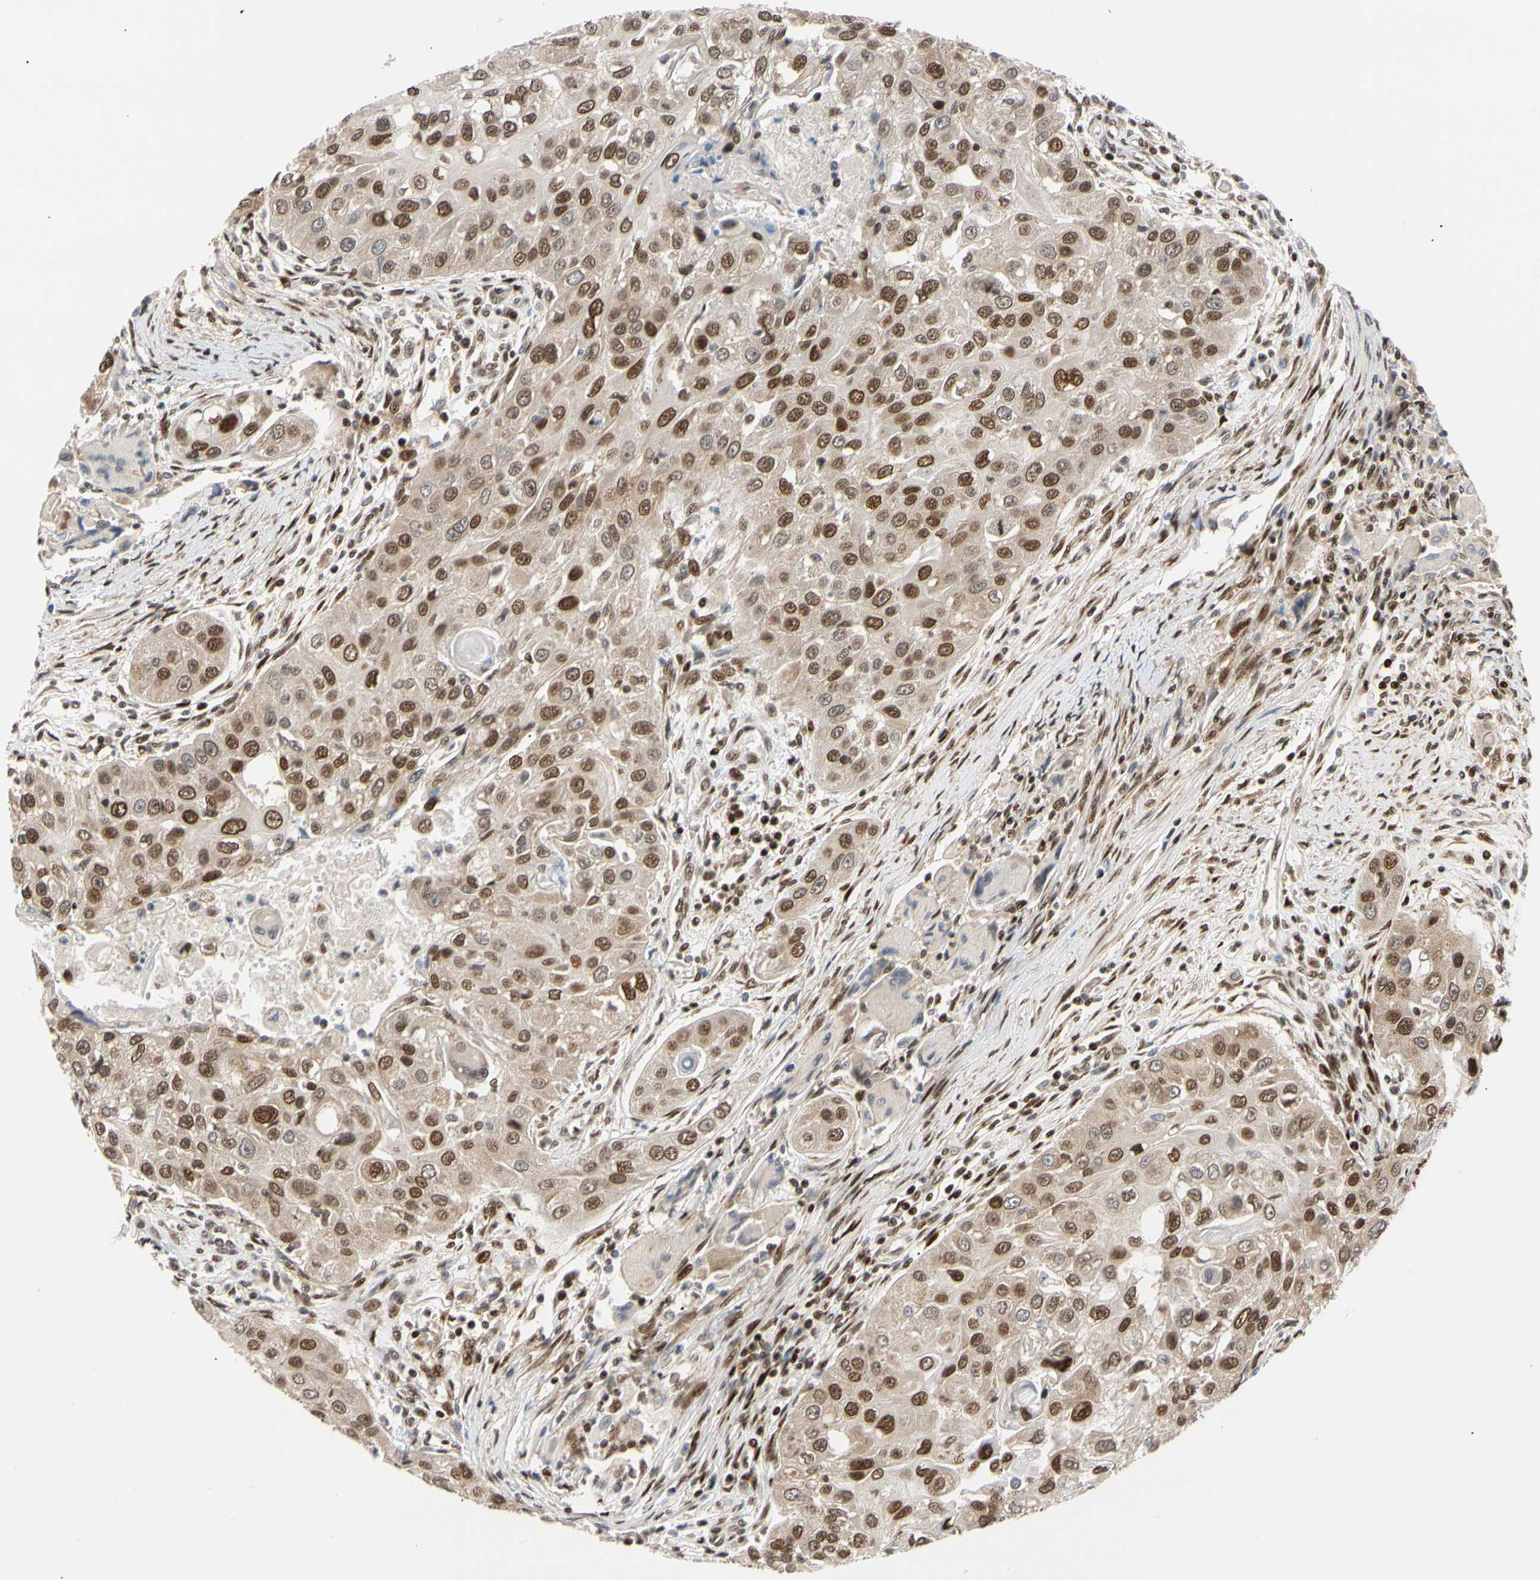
{"staining": {"intensity": "moderate", "quantity": ">75%", "location": "cytoplasmic/membranous,nuclear"}, "tissue": "head and neck cancer", "cell_type": "Tumor cells", "image_type": "cancer", "snomed": [{"axis": "morphology", "description": "Normal tissue, NOS"}, {"axis": "morphology", "description": "Squamous cell carcinoma, NOS"}, {"axis": "topography", "description": "Skeletal muscle"}, {"axis": "topography", "description": "Head-Neck"}], "caption": "Brown immunohistochemical staining in human head and neck cancer shows moderate cytoplasmic/membranous and nuclear positivity in approximately >75% of tumor cells. Using DAB (brown) and hematoxylin (blue) stains, captured at high magnification using brightfield microscopy.", "gene": "E2F1", "patient": {"sex": "male", "age": 51}}